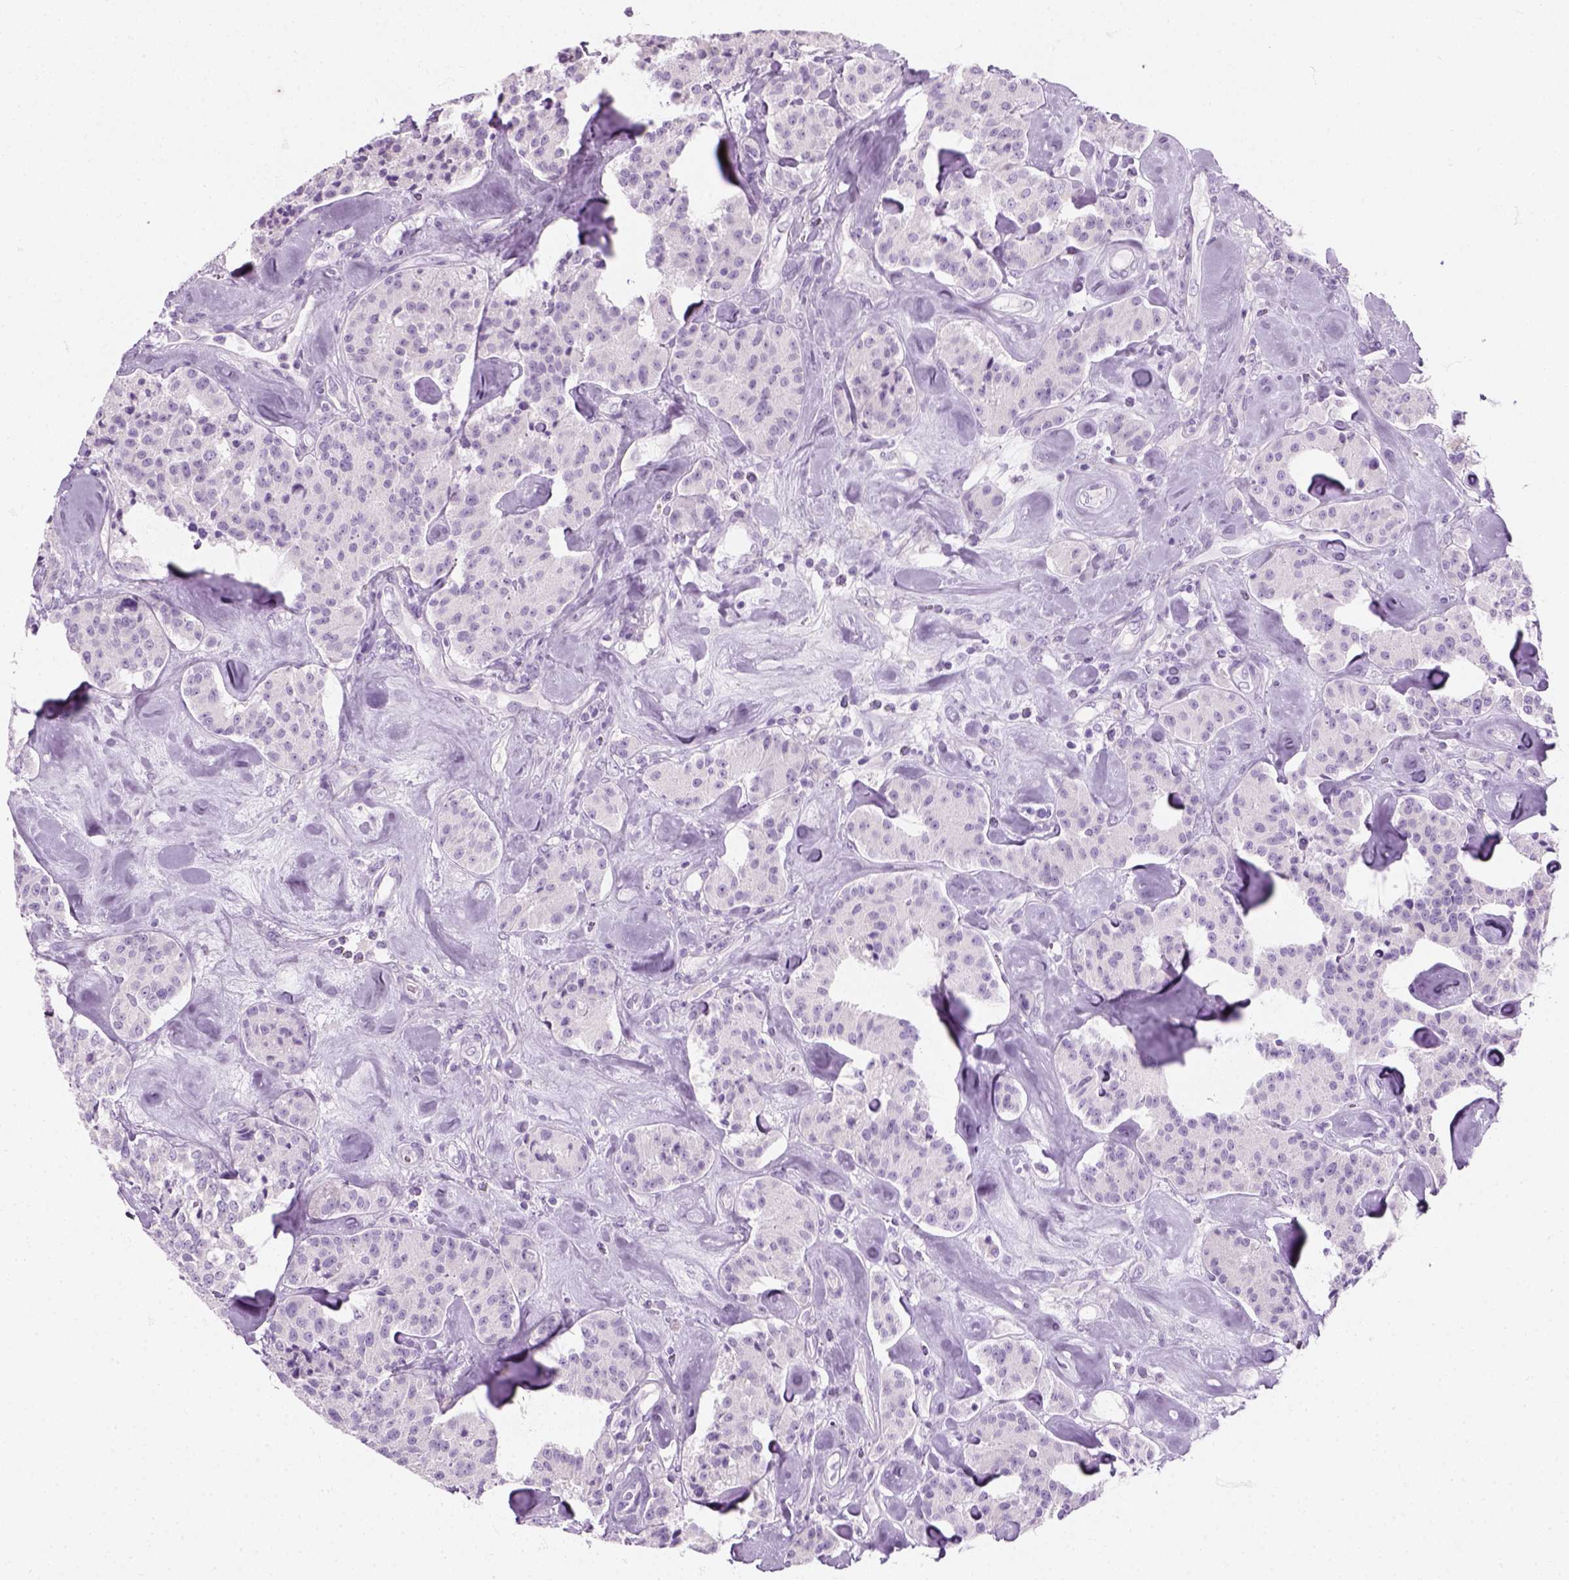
{"staining": {"intensity": "negative", "quantity": "none", "location": "none"}, "tissue": "carcinoid", "cell_type": "Tumor cells", "image_type": "cancer", "snomed": [{"axis": "morphology", "description": "Carcinoid, malignant, NOS"}, {"axis": "topography", "description": "Pancreas"}], "caption": "IHC of human carcinoid (malignant) exhibits no staining in tumor cells.", "gene": "SLC12A5", "patient": {"sex": "male", "age": 41}}